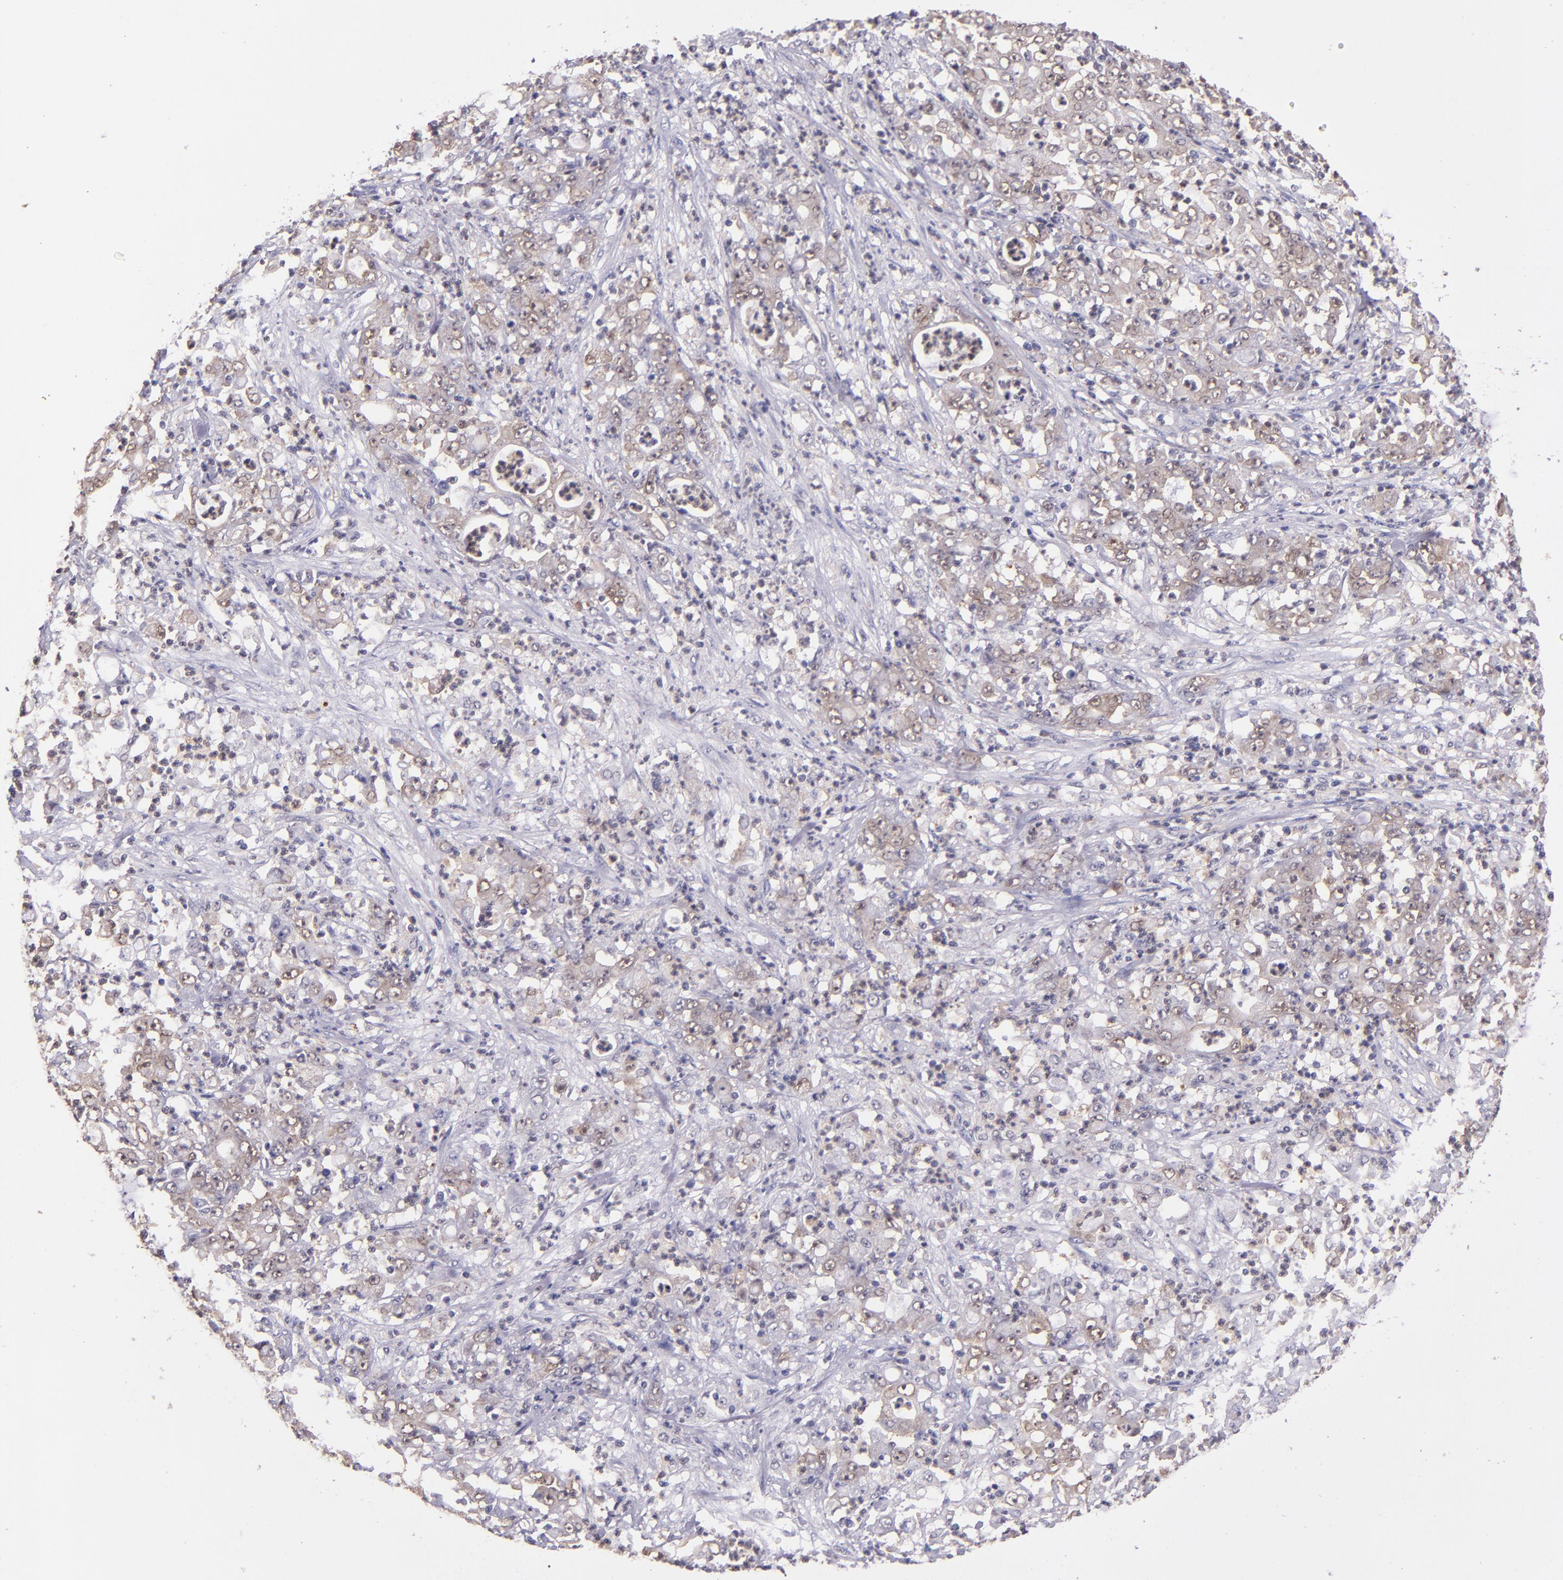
{"staining": {"intensity": "weak", "quantity": ">75%", "location": "cytoplasmic/membranous,nuclear"}, "tissue": "stomach cancer", "cell_type": "Tumor cells", "image_type": "cancer", "snomed": [{"axis": "morphology", "description": "Adenocarcinoma, NOS"}, {"axis": "topography", "description": "Stomach, lower"}], "caption": "Protein staining exhibits weak cytoplasmic/membranous and nuclear staining in approximately >75% of tumor cells in adenocarcinoma (stomach).", "gene": "STAT6", "patient": {"sex": "female", "age": 71}}